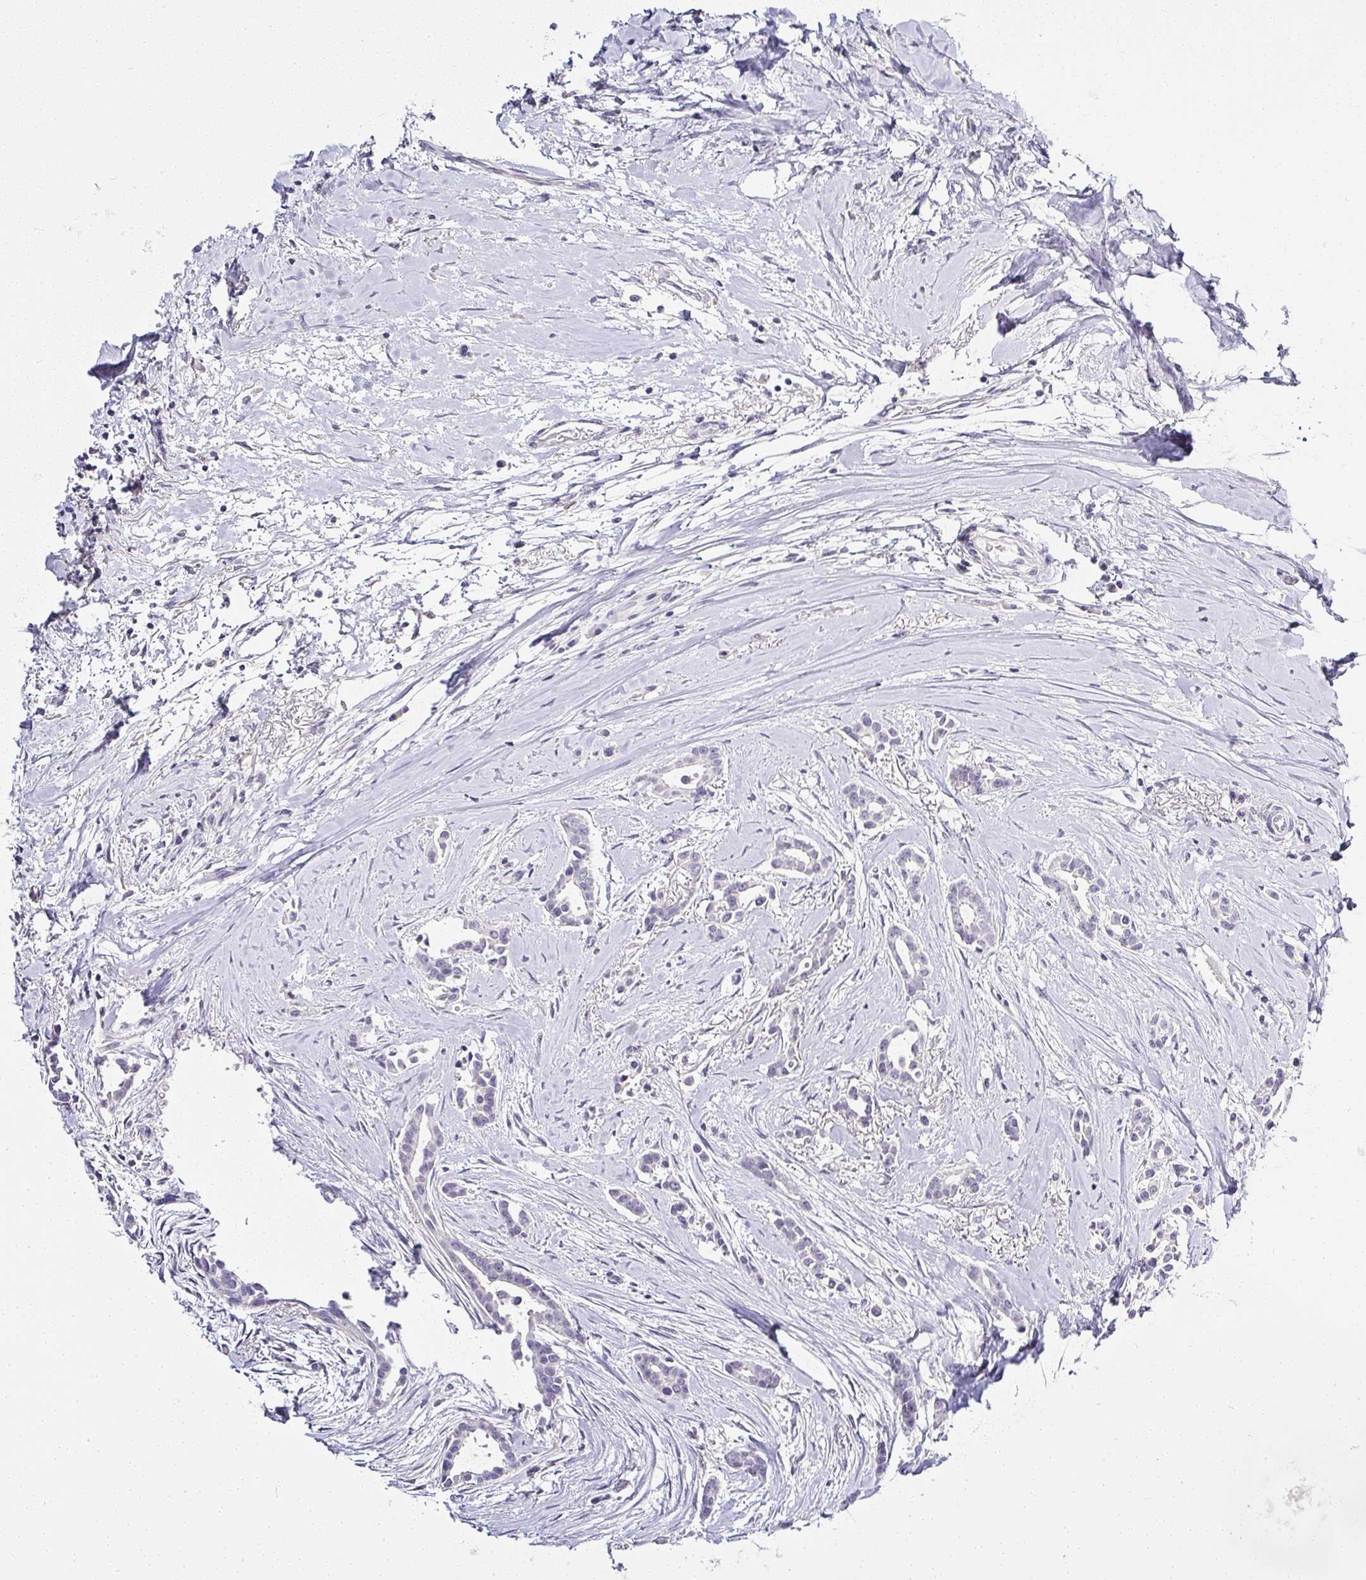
{"staining": {"intensity": "negative", "quantity": "none", "location": "none"}, "tissue": "breast cancer", "cell_type": "Tumor cells", "image_type": "cancer", "snomed": [{"axis": "morphology", "description": "Duct carcinoma"}, {"axis": "topography", "description": "Breast"}], "caption": "Tumor cells show no significant protein expression in breast cancer (invasive ductal carcinoma).", "gene": "SERPINB3", "patient": {"sex": "female", "age": 64}}